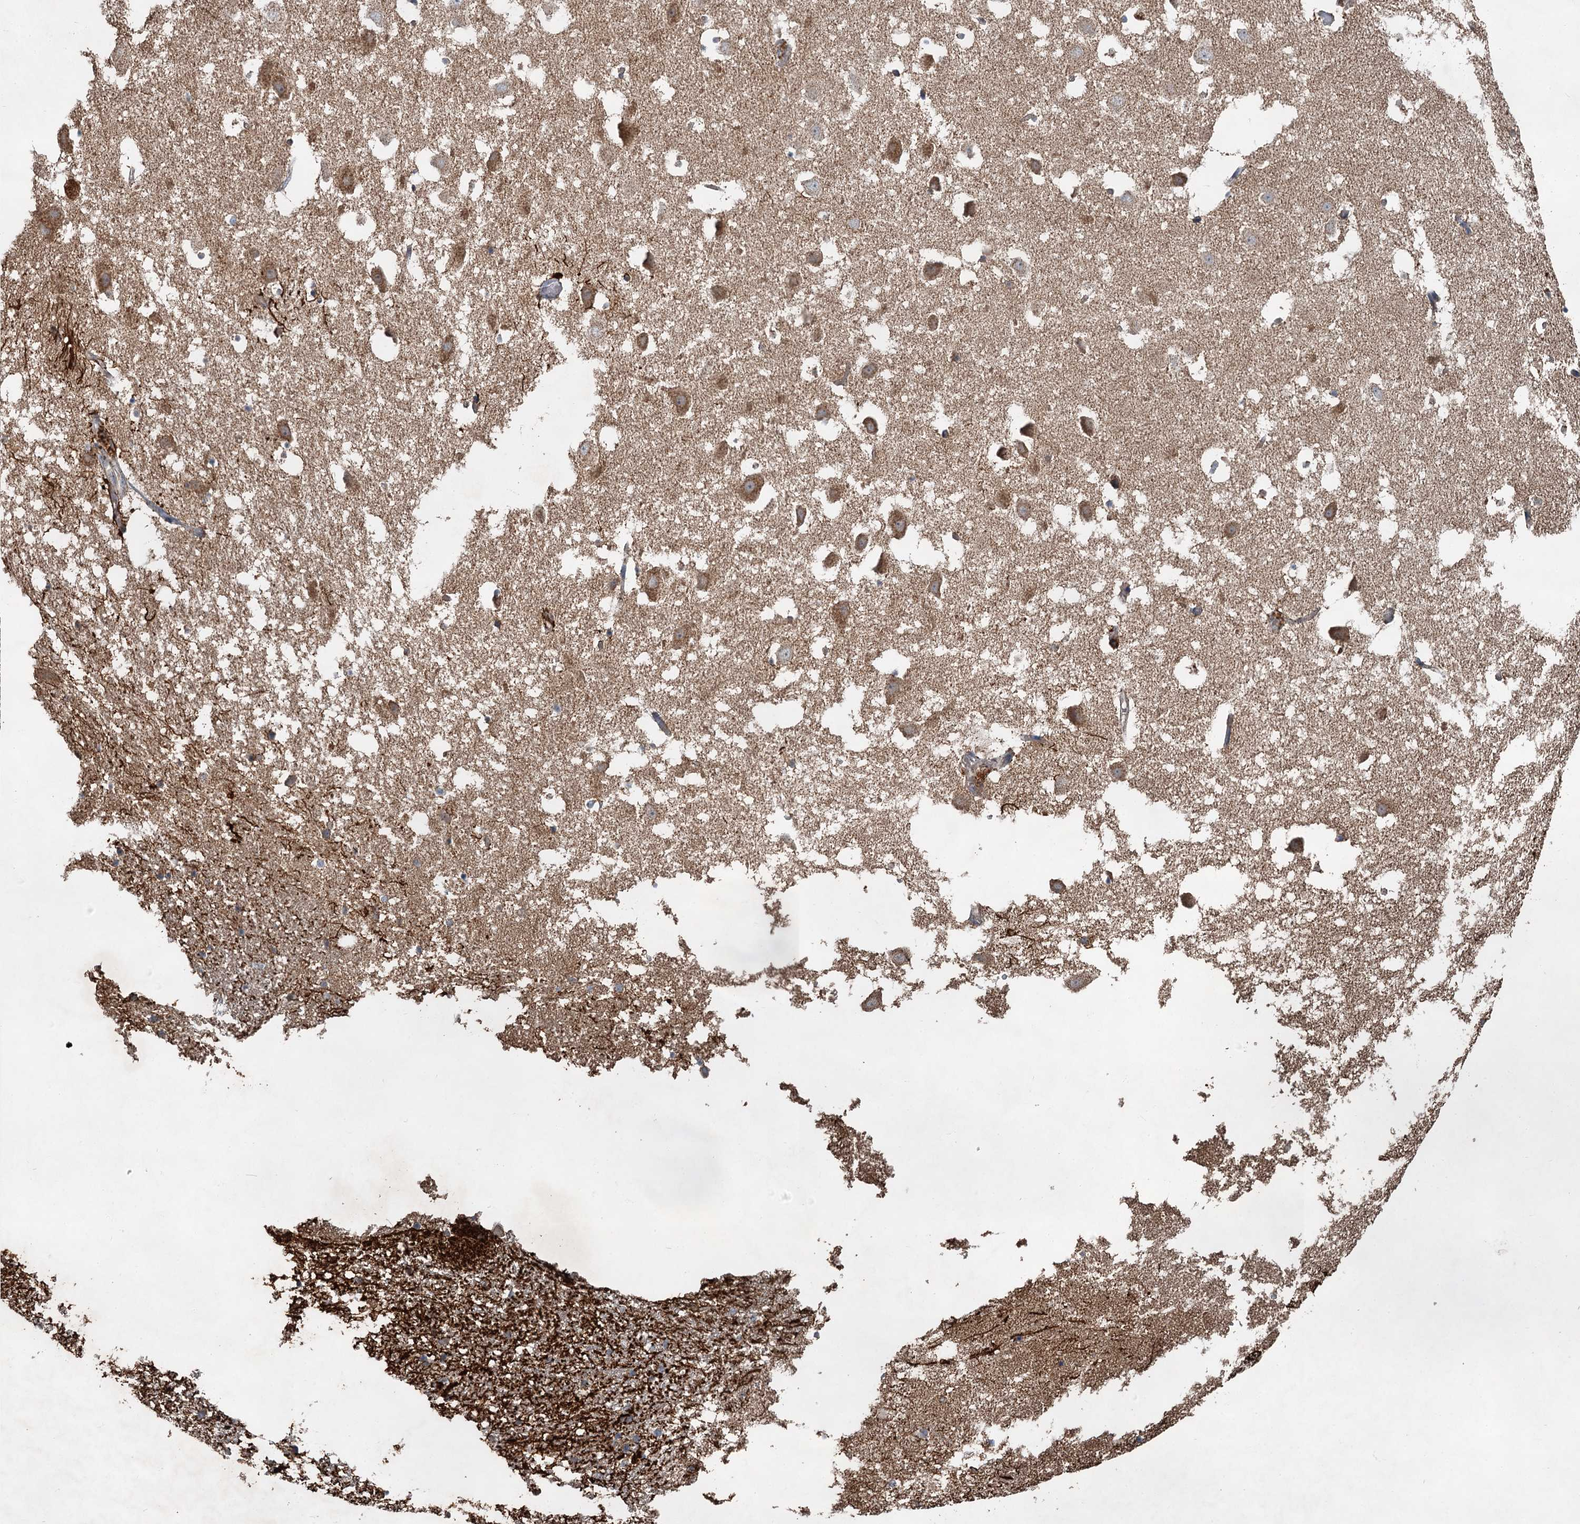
{"staining": {"intensity": "moderate", "quantity": "<25%", "location": "cytoplasmic/membranous"}, "tissue": "hippocampus", "cell_type": "Glial cells", "image_type": "normal", "snomed": [{"axis": "morphology", "description": "Normal tissue, NOS"}, {"axis": "topography", "description": "Hippocampus"}], "caption": "Immunohistochemical staining of benign hippocampus displays moderate cytoplasmic/membranous protein expression in about <25% of glial cells.", "gene": "HAUS2", "patient": {"sex": "female", "age": 52}}